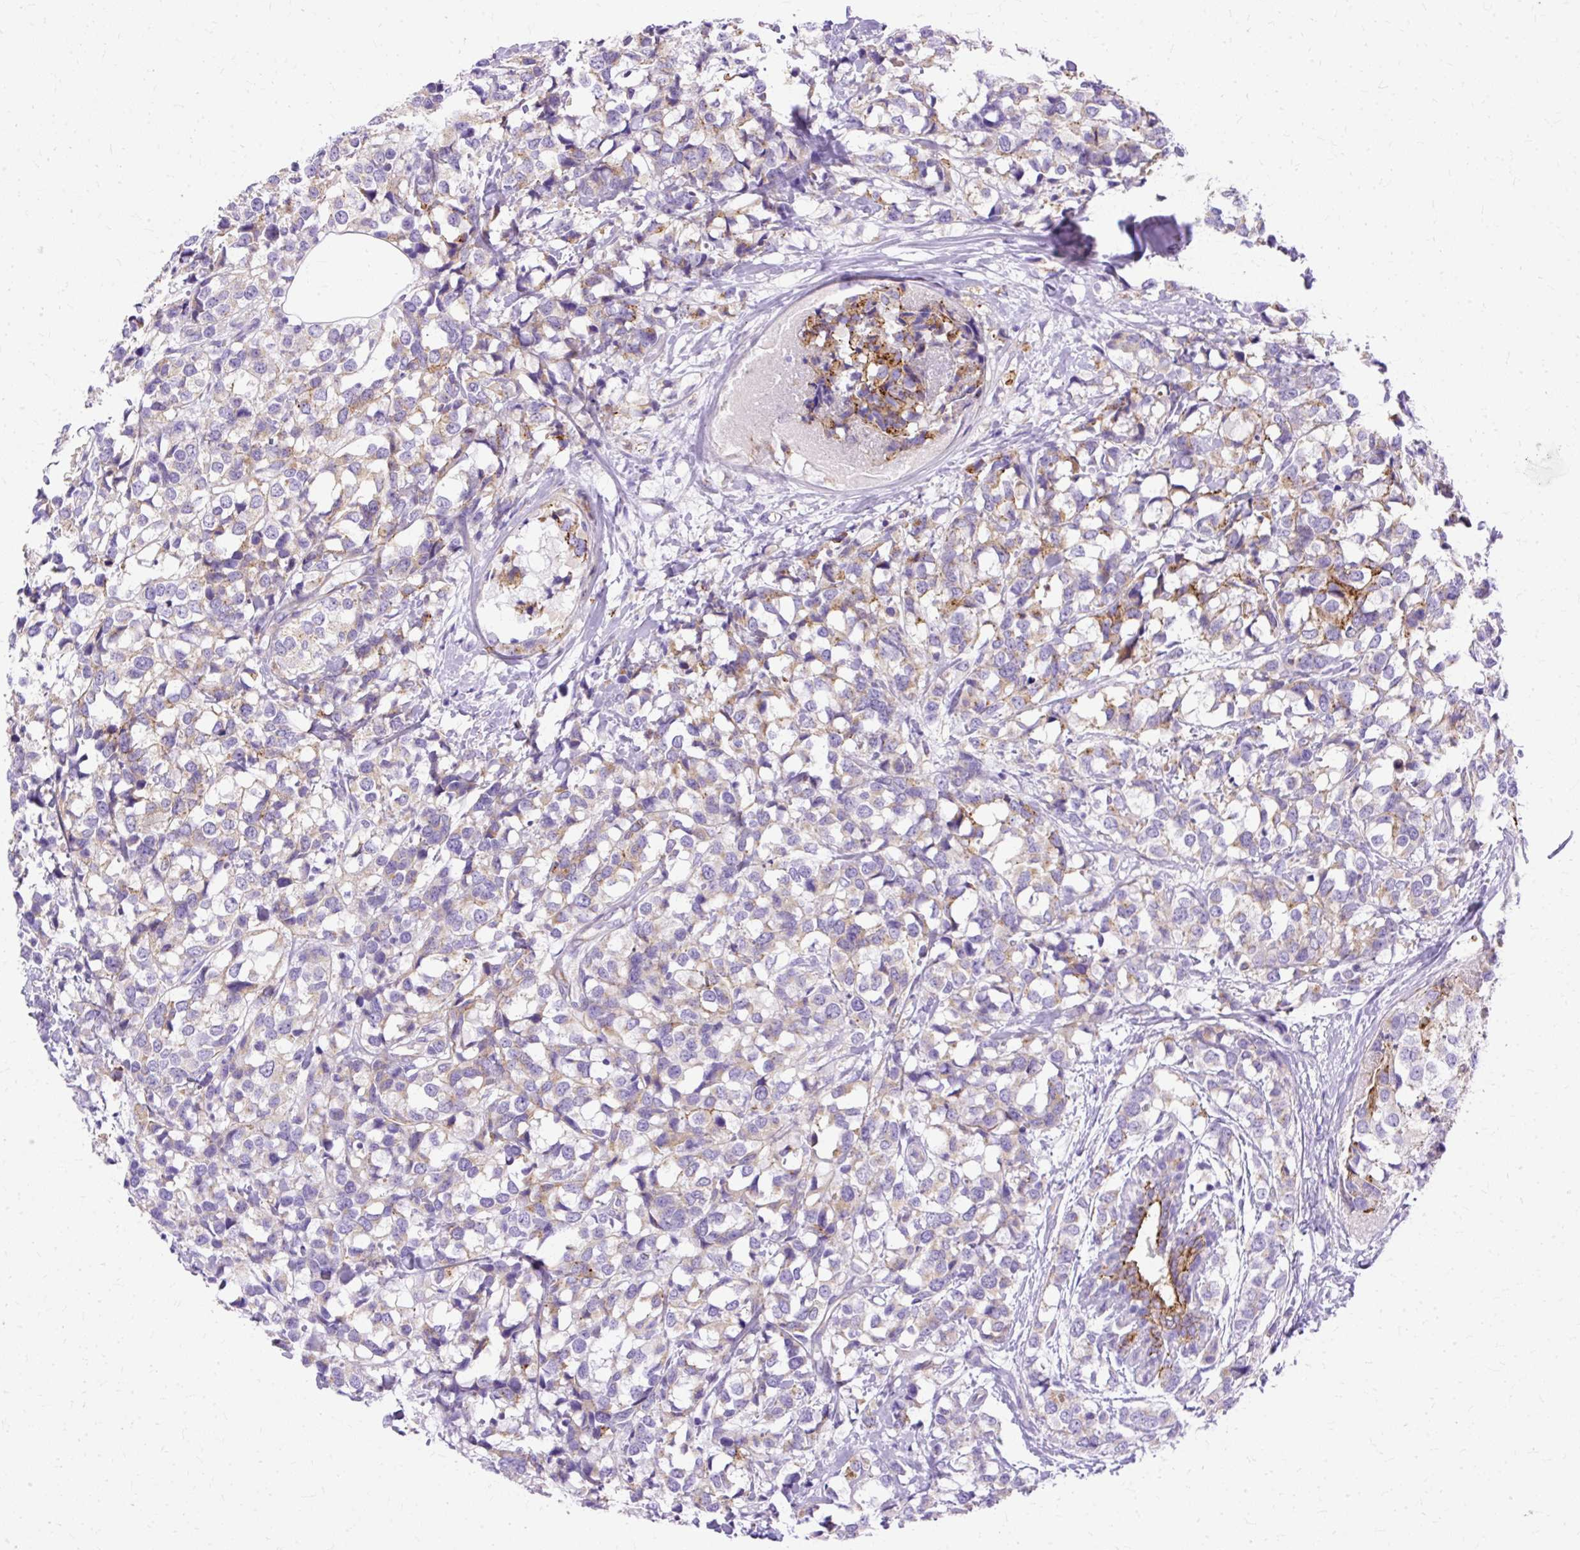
{"staining": {"intensity": "weak", "quantity": ">75%", "location": "cytoplasmic/membranous"}, "tissue": "breast cancer", "cell_type": "Tumor cells", "image_type": "cancer", "snomed": [{"axis": "morphology", "description": "Lobular carcinoma"}, {"axis": "topography", "description": "Breast"}], "caption": "Human lobular carcinoma (breast) stained with a brown dye demonstrates weak cytoplasmic/membranous positive positivity in approximately >75% of tumor cells.", "gene": "MYO6", "patient": {"sex": "female", "age": 59}}